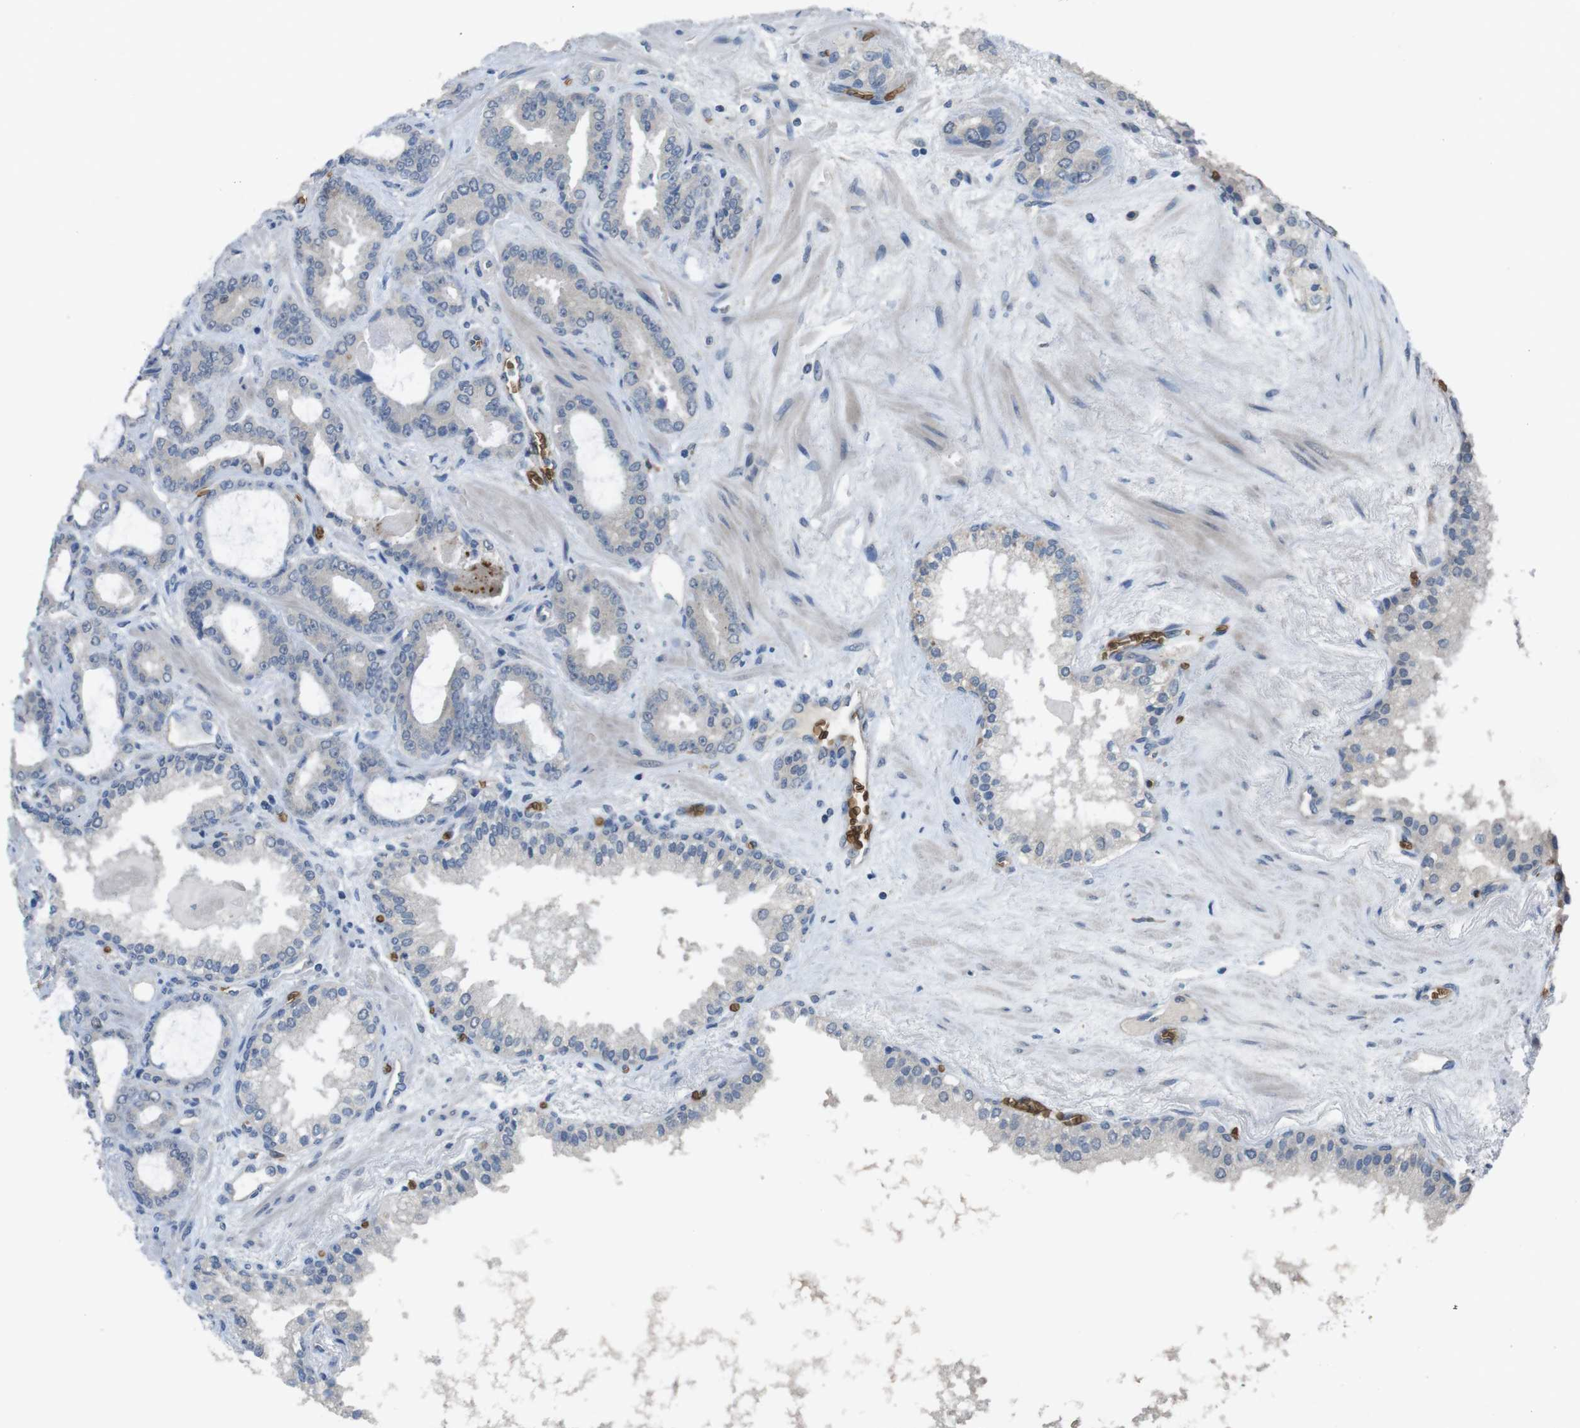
{"staining": {"intensity": "negative", "quantity": "none", "location": "none"}, "tissue": "prostate cancer", "cell_type": "Tumor cells", "image_type": "cancer", "snomed": [{"axis": "morphology", "description": "Adenocarcinoma, Low grade"}, {"axis": "topography", "description": "Prostate"}], "caption": "IHC image of neoplastic tissue: human prostate cancer stained with DAB displays no significant protein positivity in tumor cells.", "gene": "GYPA", "patient": {"sex": "male", "age": 60}}